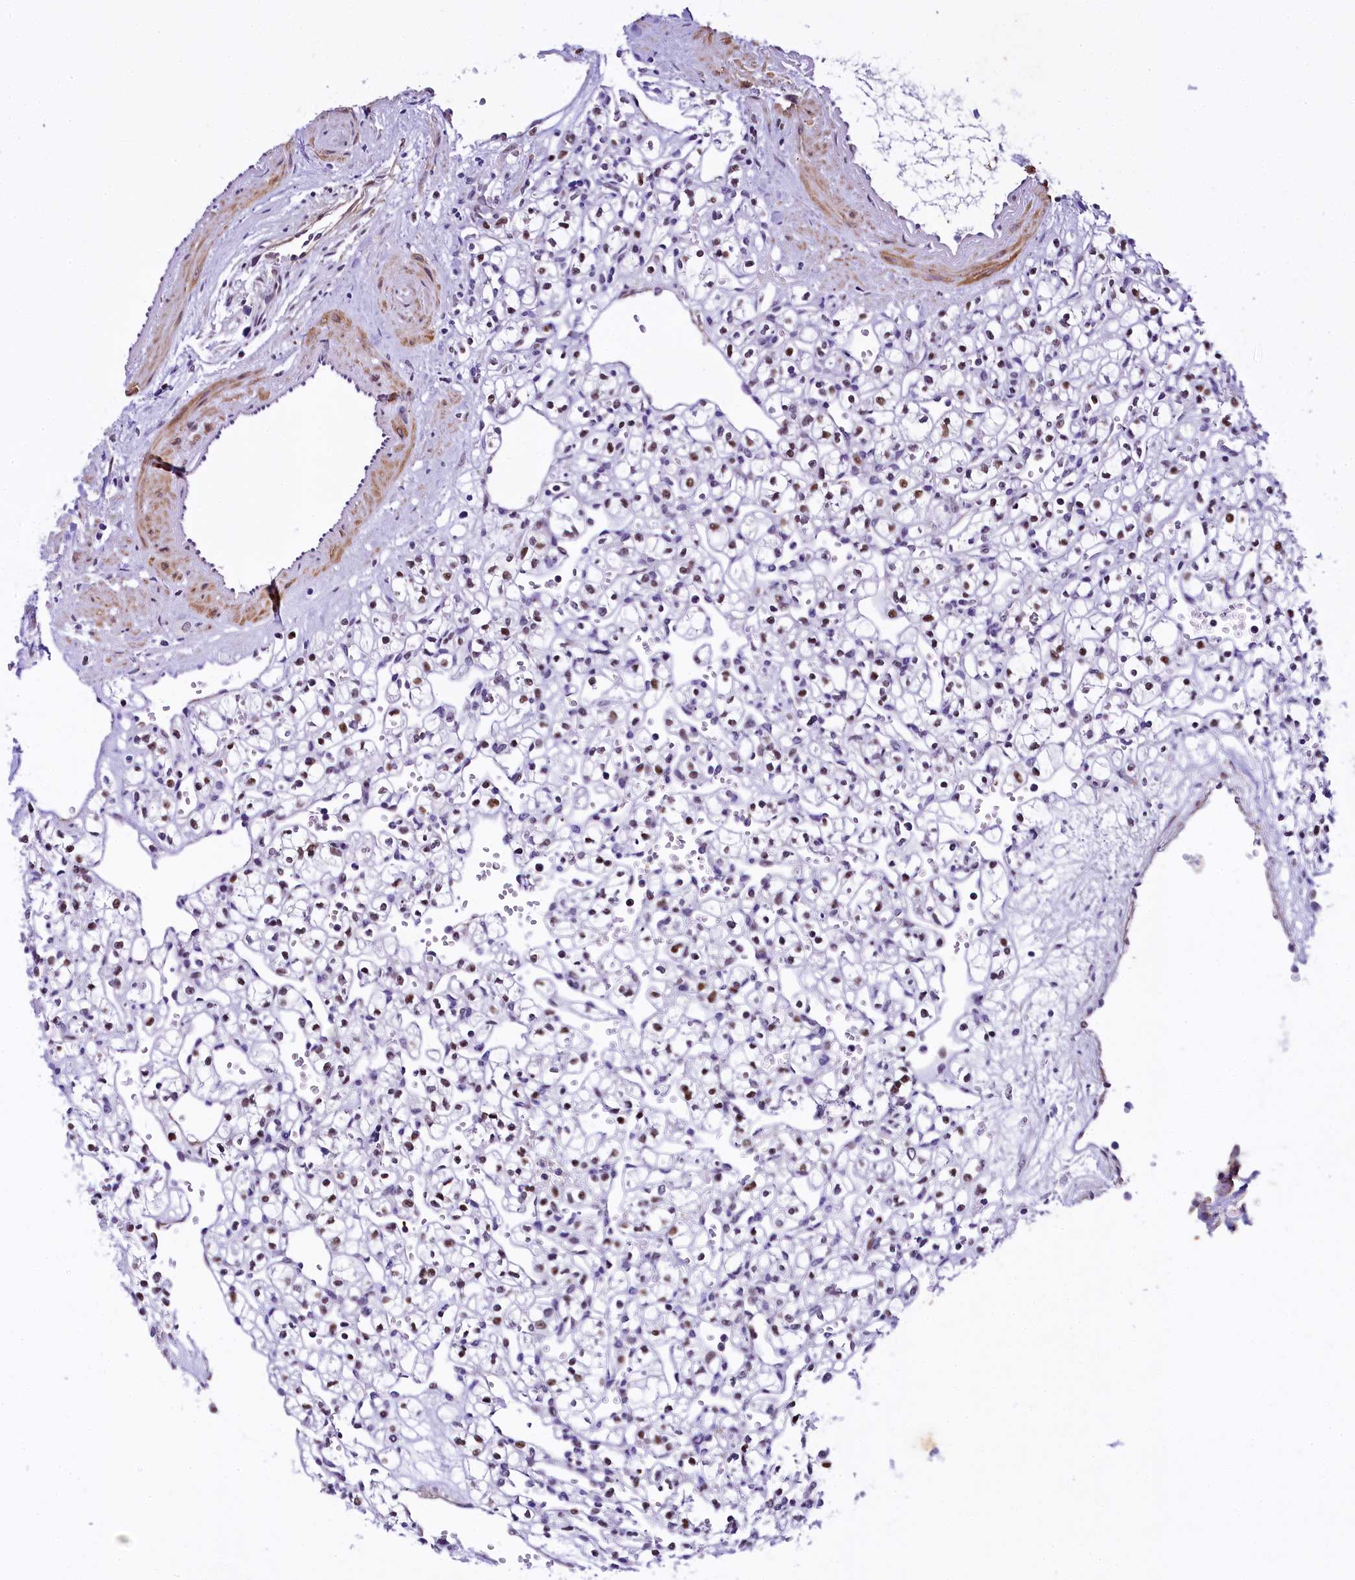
{"staining": {"intensity": "weak", "quantity": "<25%", "location": "nuclear"}, "tissue": "renal cancer", "cell_type": "Tumor cells", "image_type": "cancer", "snomed": [{"axis": "morphology", "description": "Adenocarcinoma, NOS"}, {"axis": "topography", "description": "Kidney"}], "caption": "Tumor cells are negative for protein expression in human renal cancer. (Immunohistochemistry, brightfield microscopy, high magnification).", "gene": "SAMD10", "patient": {"sex": "female", "age": 59}}